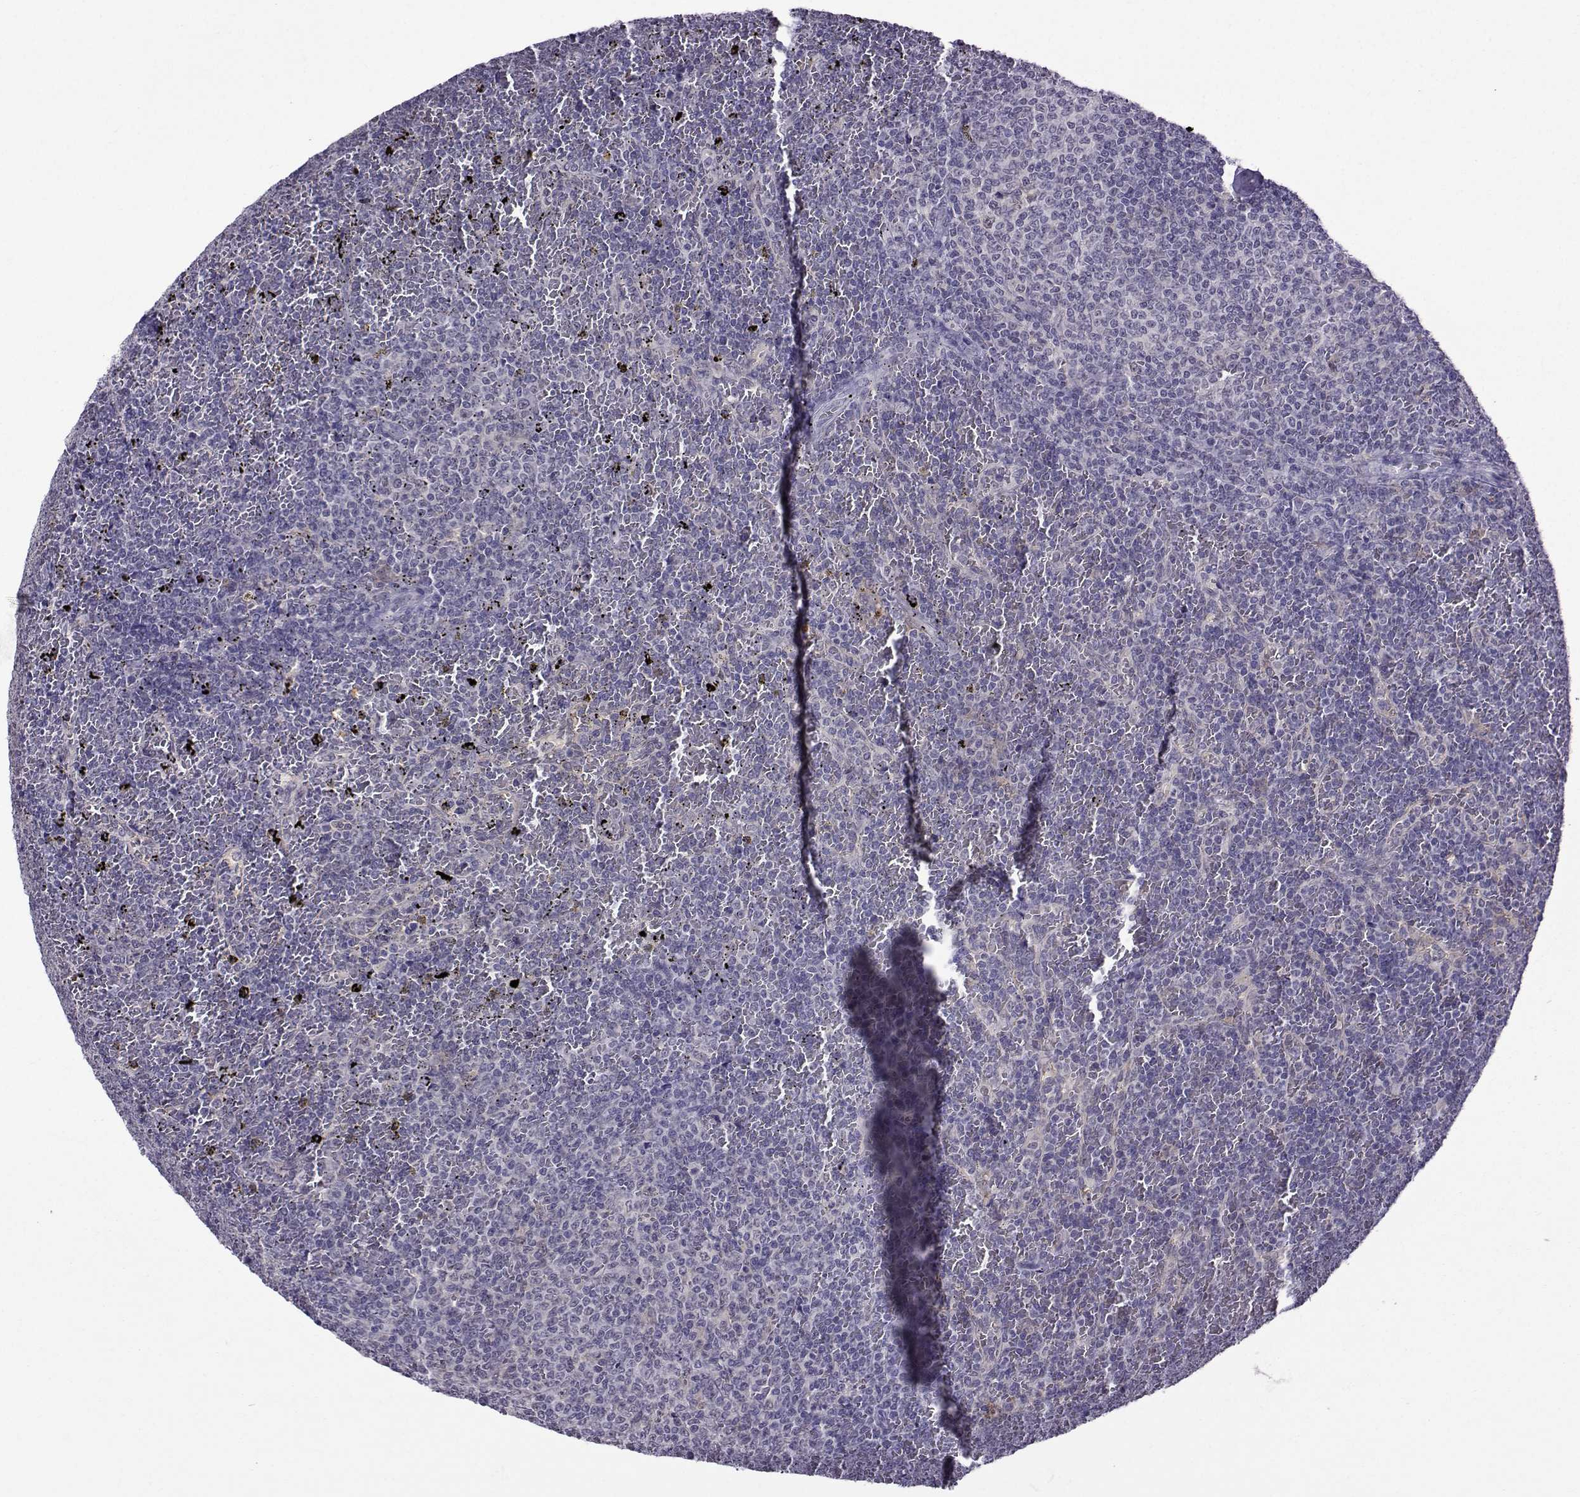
{"staining": {"intensity": "negative", "quantity": "none", "location": "none"}, "tissue": "lymphoma", "cell_type": "Tumor cells", "image_type": "cancer", "snomed": [{"axis": "morphology", "description": "Malignant lymphoma, non-Hodgkin's type, Low grade"}, {"axis": "topography", "description": "Spleen"}], "caption": "The IHC photomicrograph has no significant expression in tumor cells of malignant lymphoma, non-Hodgkin's type (low-grade) tissue. (Immunohistochemistry (ihc), brightfield microscopy, high magnification).", "gene": "DDX20", "patient": {"sex": "female", "age": 77}}